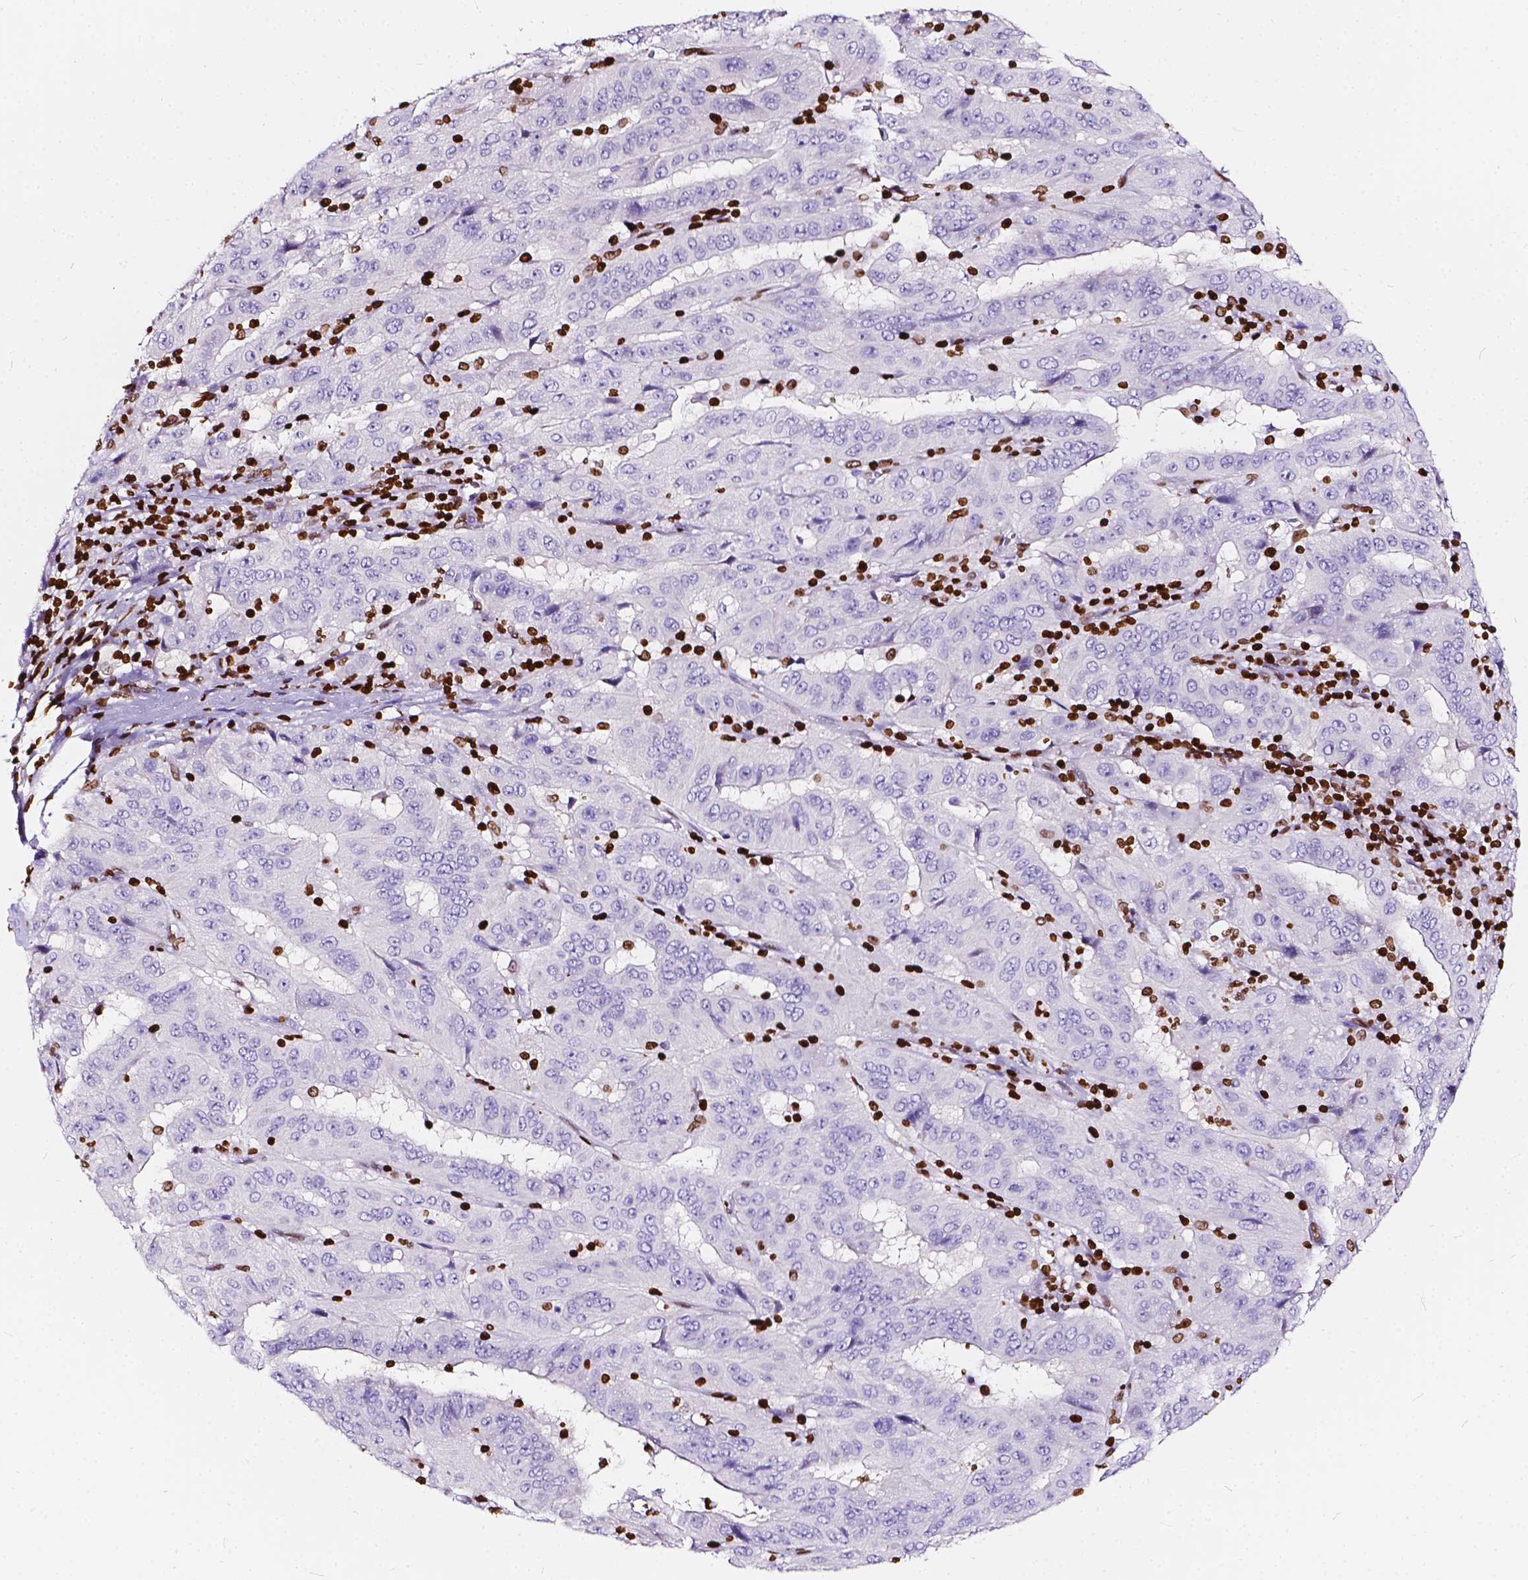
{"staining": {"intensity": "negative", "quantity": "none", "location": "none"}, "tissue": "pancreatic cancer", "cell_type": "Tumor cells", "image_type": "cancer", "snomed": [{"axis": "morphology", "description": "Adenocarcinoma, NOS"}, {"axis": "topography", "description": "Pancreas"}], "caption": "This is a micrograph of immunohistochemistry staining of pancreatic cancer, which shows no expression in tumor cells.", "gene": "CBY3", "patient": {"sex": "male", "age": 63}}